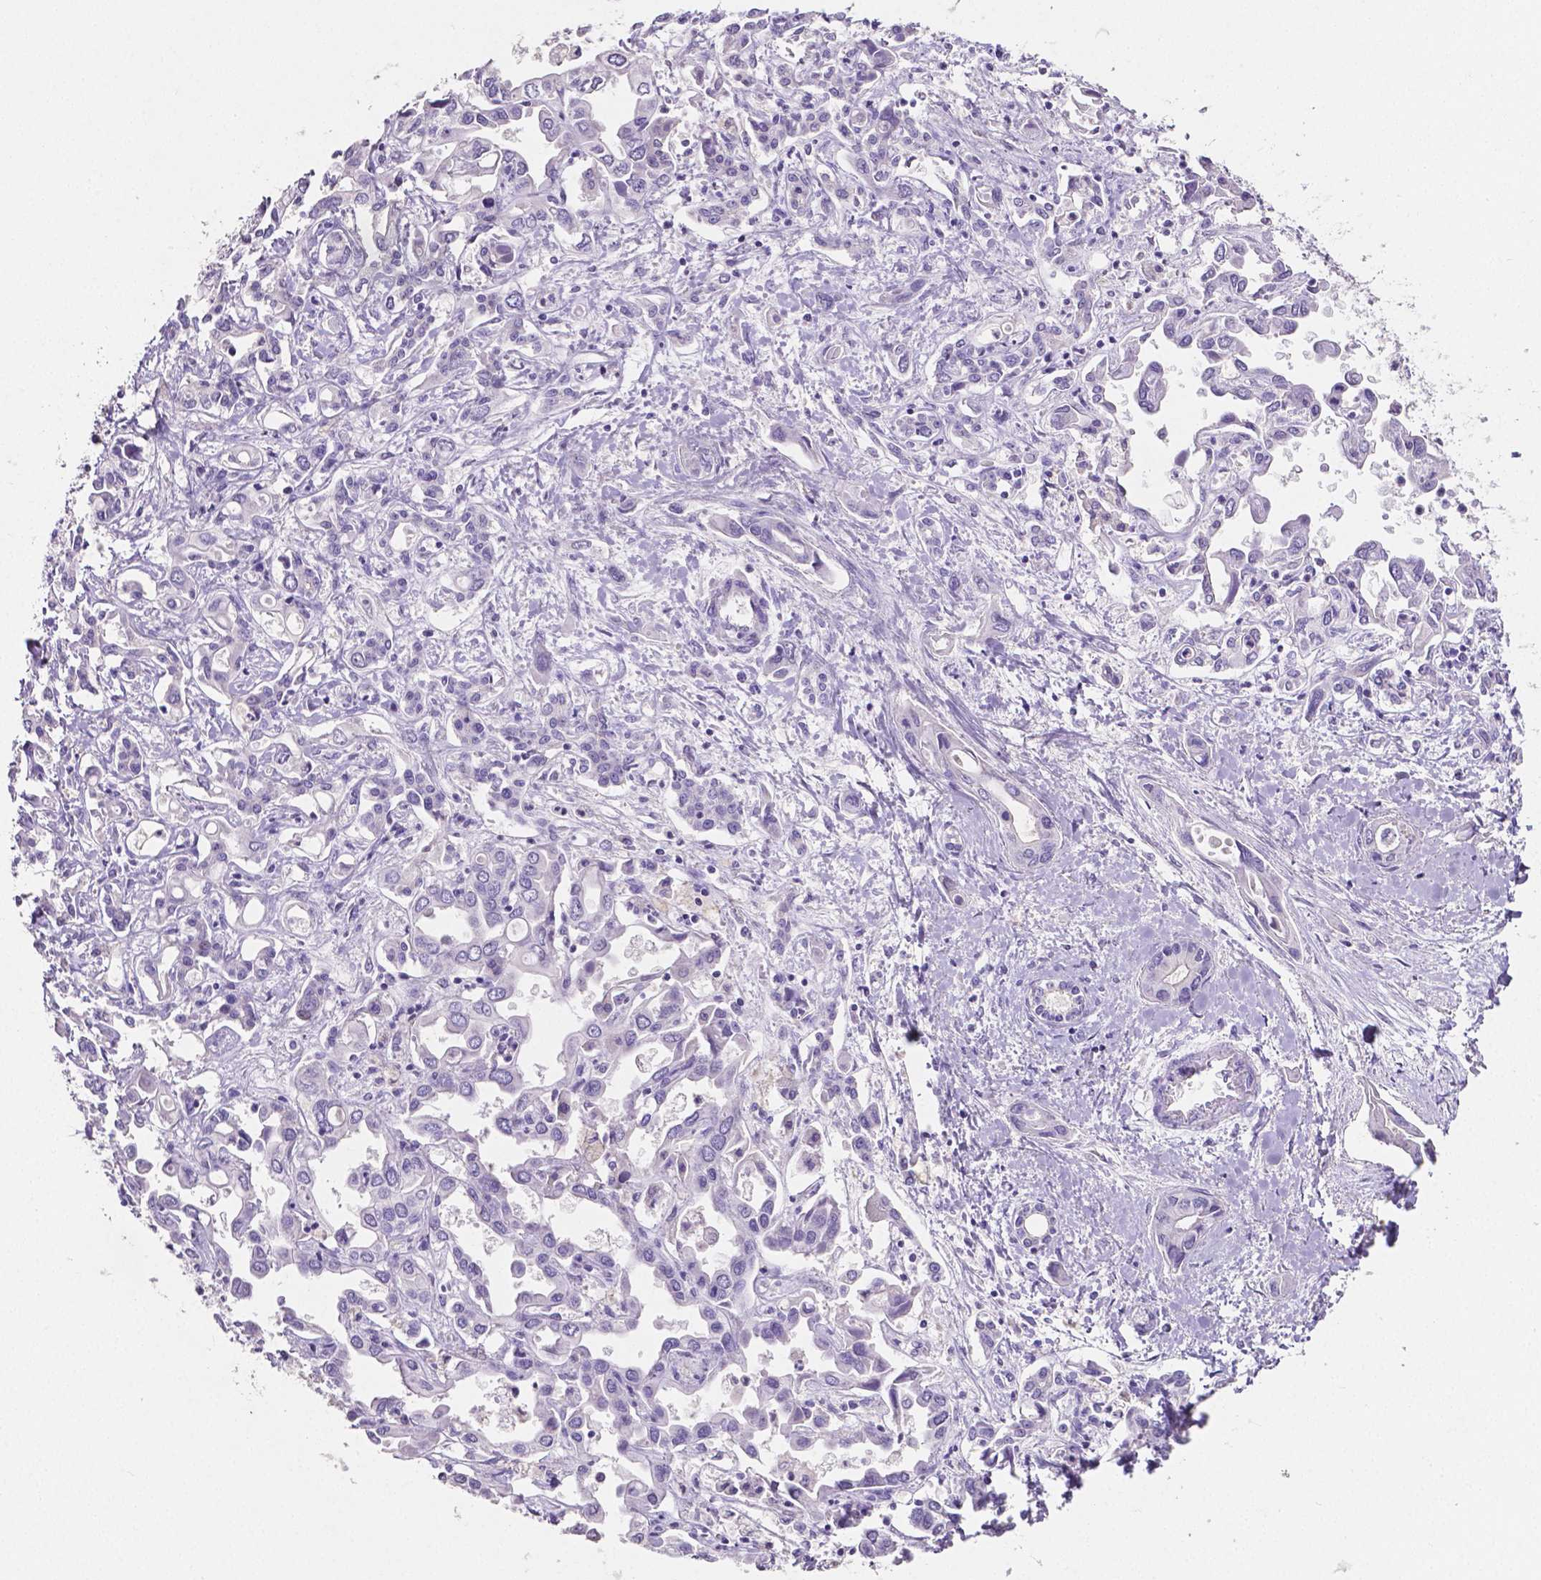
{"staining": {"intensity": "negative", "quantity": "none", "location": "none"}, "tissue": "liver cancer", "cell_type": "Tumor cells", "image_type": "cancer", "snomed": [{"axis": "morphology", "description": "Cholangiocarcinoma"}, {"axis": "topography", "description": "Liver"}], "caption": "Liver cholangiocarcinoma was stained to show a protein in brown. There is no significant staining in tumor cells.", "gene": "SLC22A2", "patient": {"sex": "female", "age": 64}}